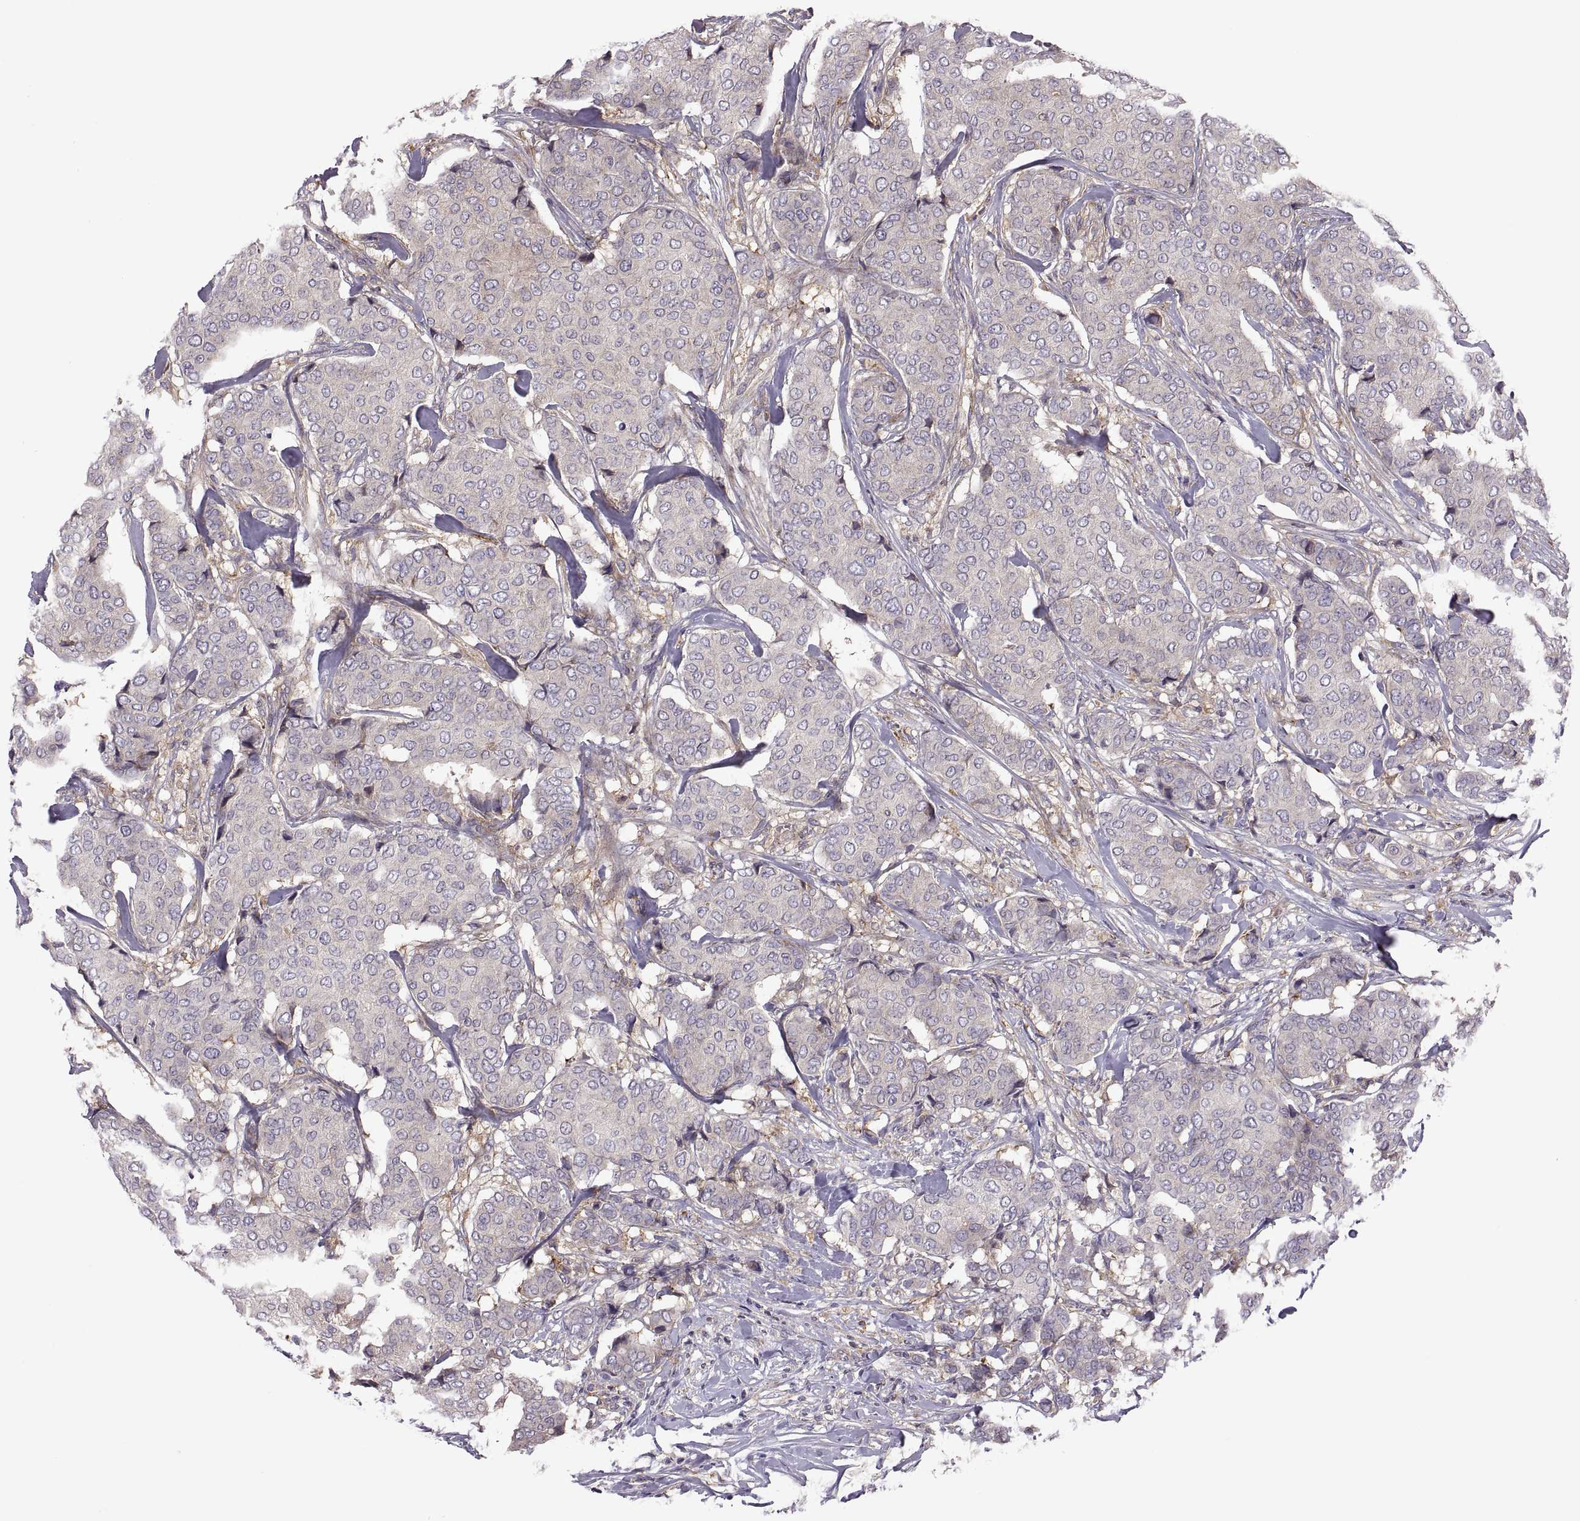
{"staining": {"intensity": "negative", "quantity": "none", "location": "none"}, "tissue": "breast cancer", "cell_type": "Tumor cells", "image_type": "cancer", "snomed": [{"axis": "morphology", "description": "Duct carcinoma"}, {"axis": "topography", "description": "Breast"}], "caption": "Tumor cells show no significant staining in breast cancer (intraductal carcinoma). Brightfield microscopy of immunohistochemistry stained with DAB (brown) and hematoxylin (blue), captured at high magnification.", "gene": "SPATA32", "patient": {"sex": "female", "age": 75}}